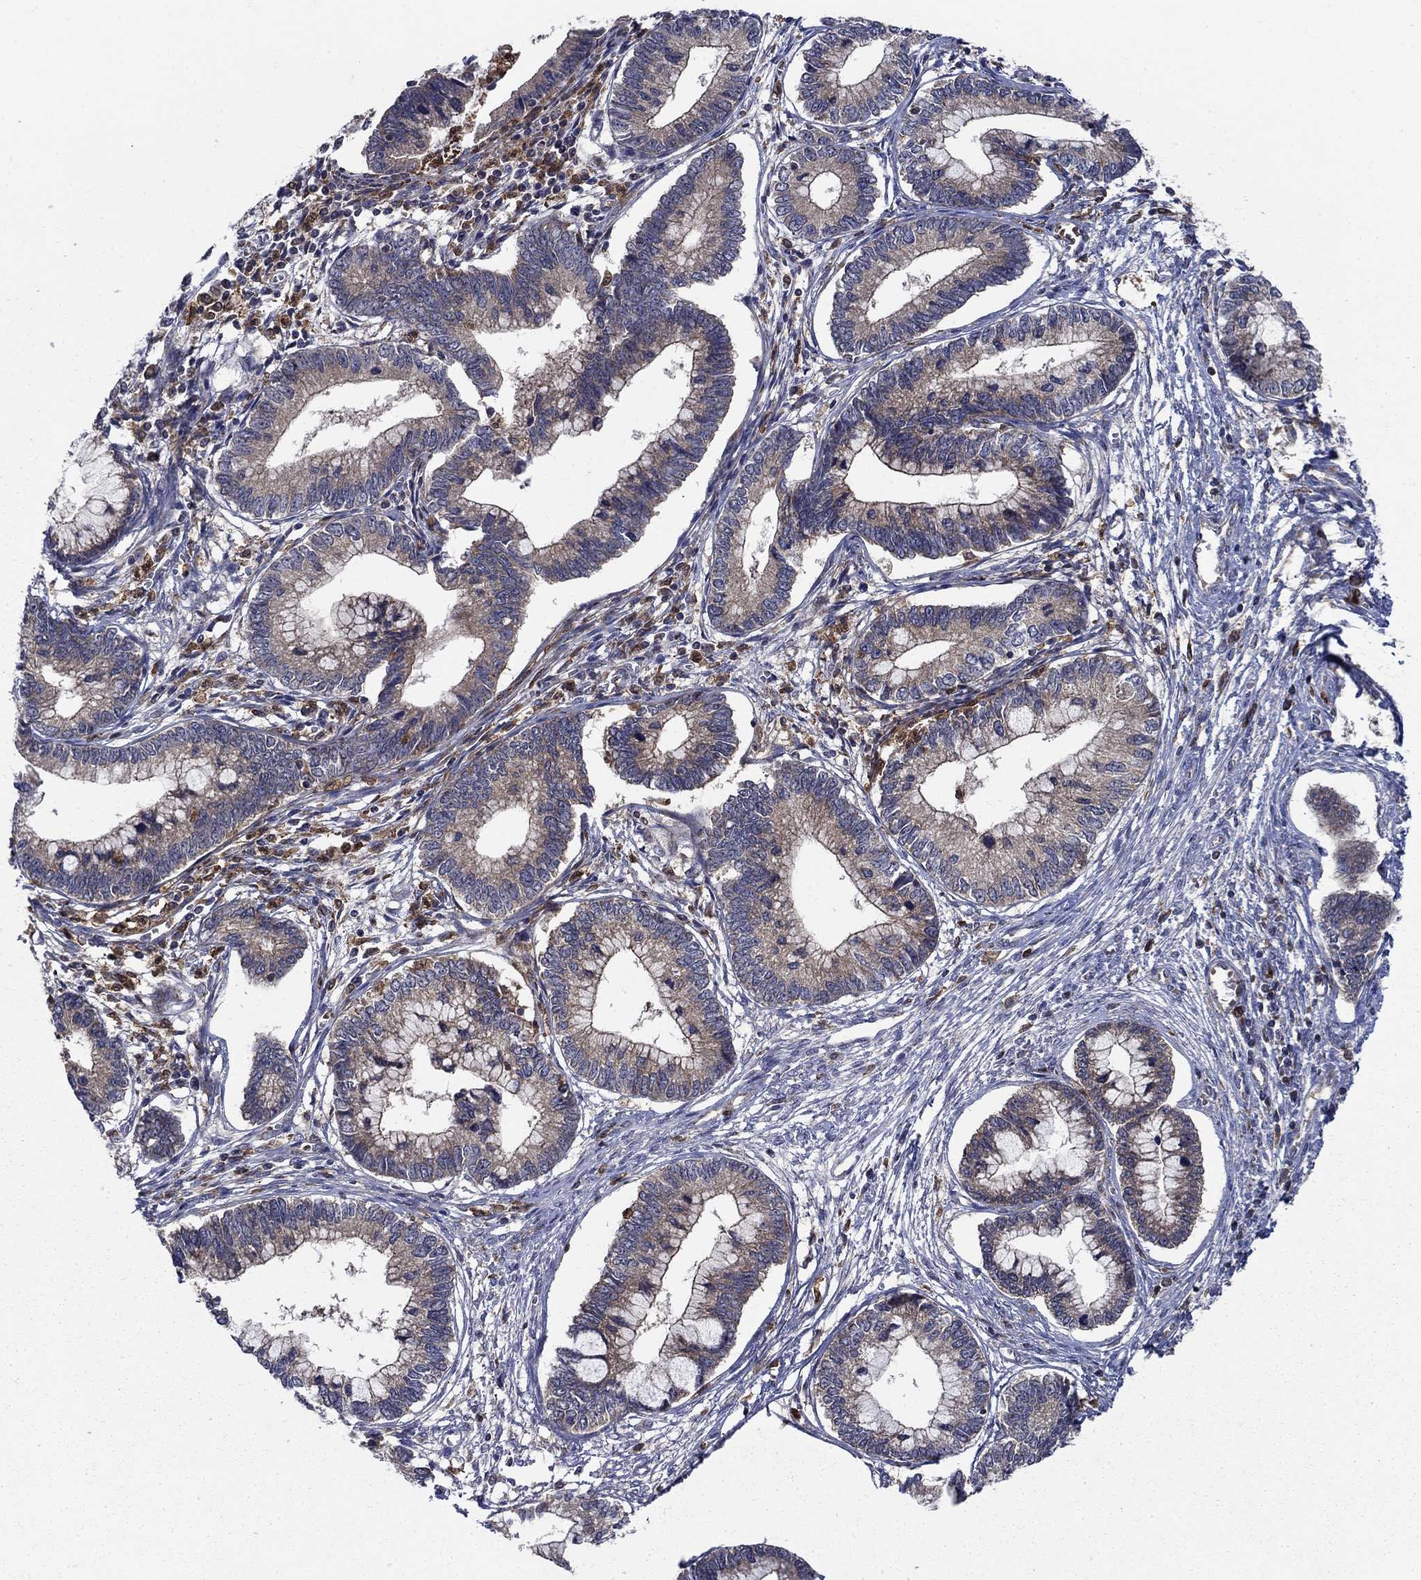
{"staining": {"intensity": "strong", "quantity": "<25%", "location": "cytoplasmic/membranous"}, "tissue": "cervical cancer", "cell_type": "Tumor cells", "image_type": "cancer", "snomed": [{"axis": "morphology", "description": "Adenocarcinoma, NOS"}, {"axis": "topography", "description": "Cervix"}], "caption": "A micrograph of human cervical adenocarcinoma stained for a protein reveals strong cytoplasmic/membranous brown staining in tumor cells. (Brightfield microscopy of DAB IHC at high magnification).", "gene": "RNF19B", "patient": {"sex": "female", "age": 44}}